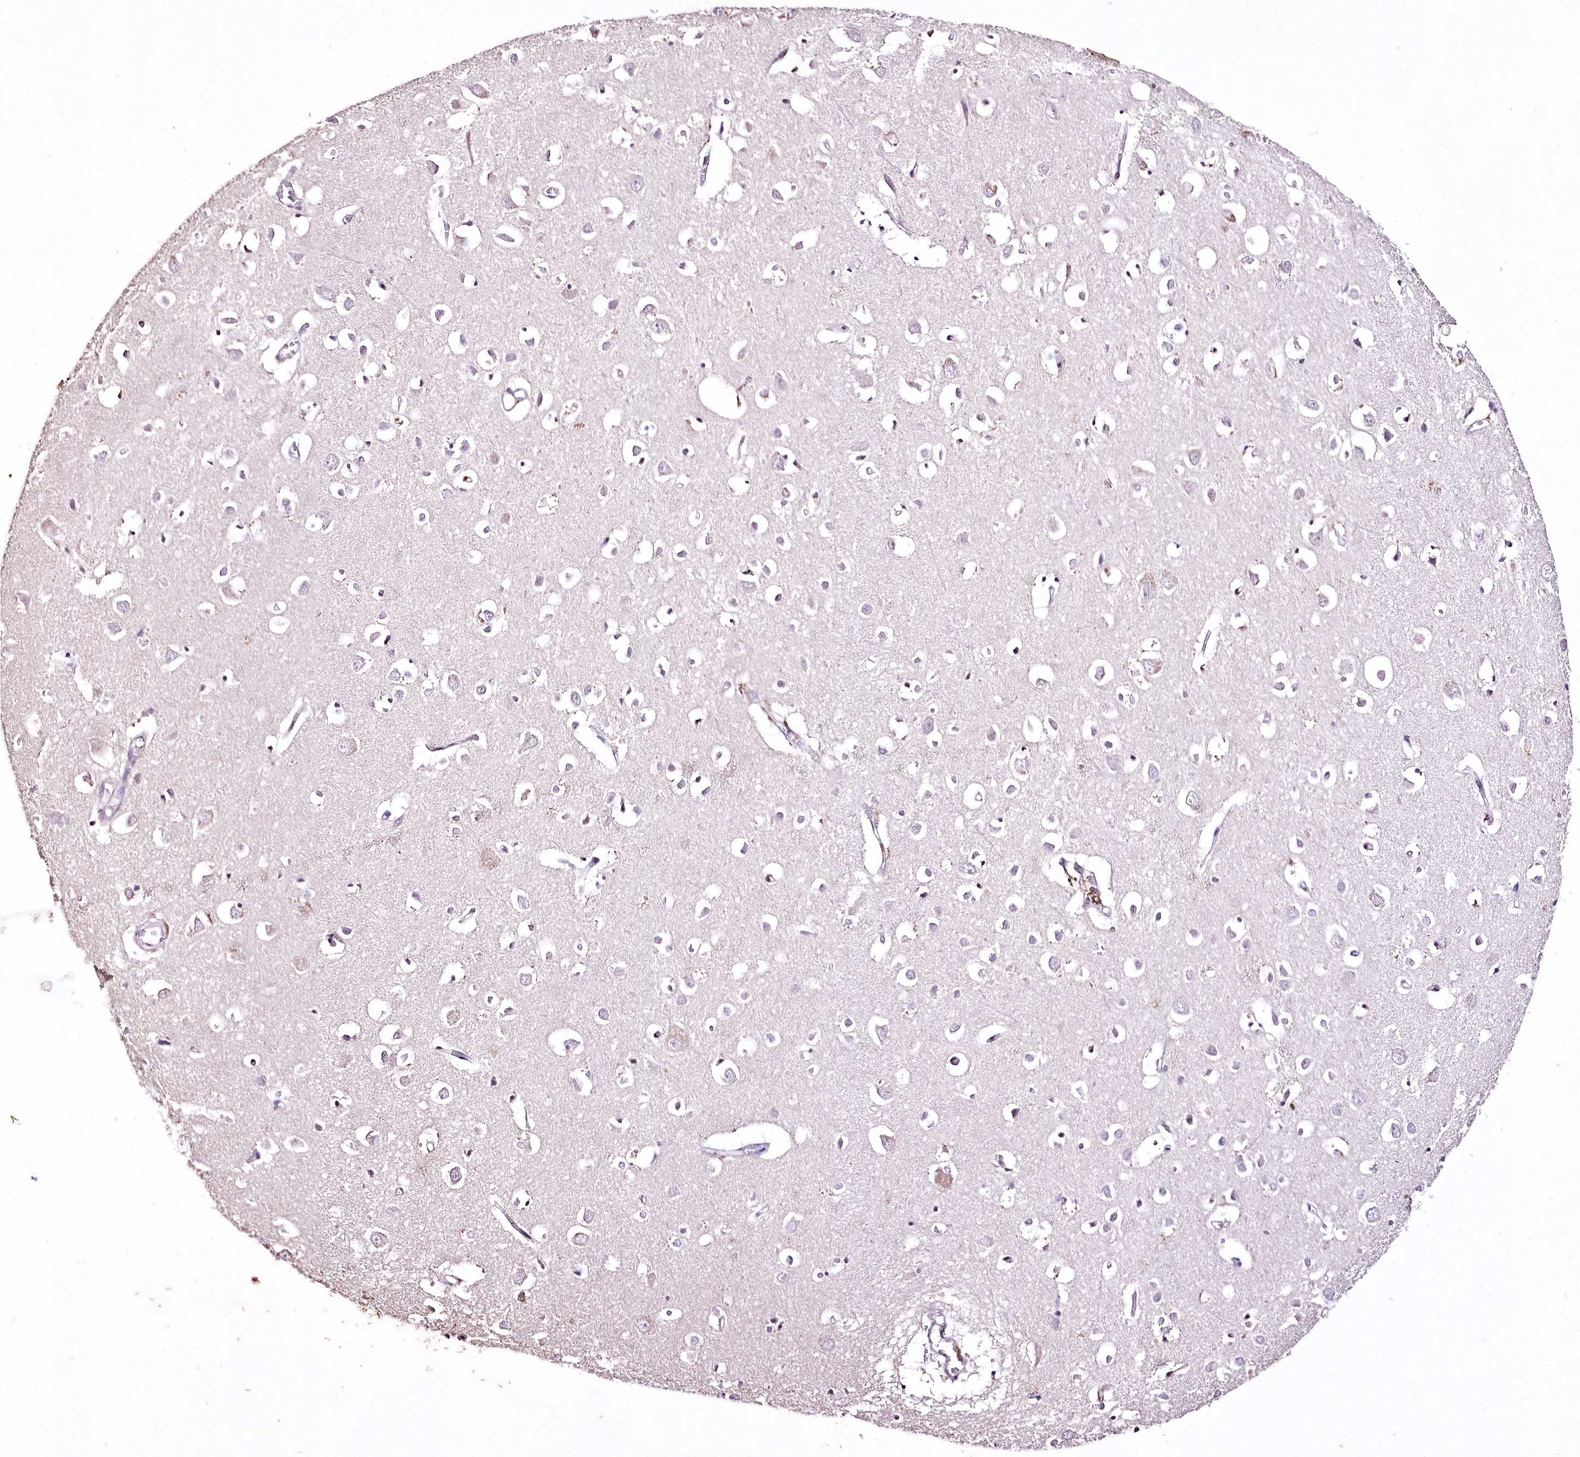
{"staining": {"intensity": "weak", "quantity": "25%-75%", "location": "cytoplasmic/membranous"}, "tissue": "cerebral cortex", "cell_type": "Endothelial cells", "image_type": "normal", "snomed": [{"axis": "morphology", "description": "Normal tissue, NOS"}, {"axis": "topography", "description": "Cerebral cortex"}], "caption": "An immunohistochemistry histopathology image of benign tissue is shown. Protein staining in brown shows weak cytoplasmic/membranous positivity in cerebral cortex within endothelial cells. (DAB IHC, brown staining for protein, blue staining for nuclei).", "gene": "ENPP1", "patient": {"sex": "female", "age": 64}}